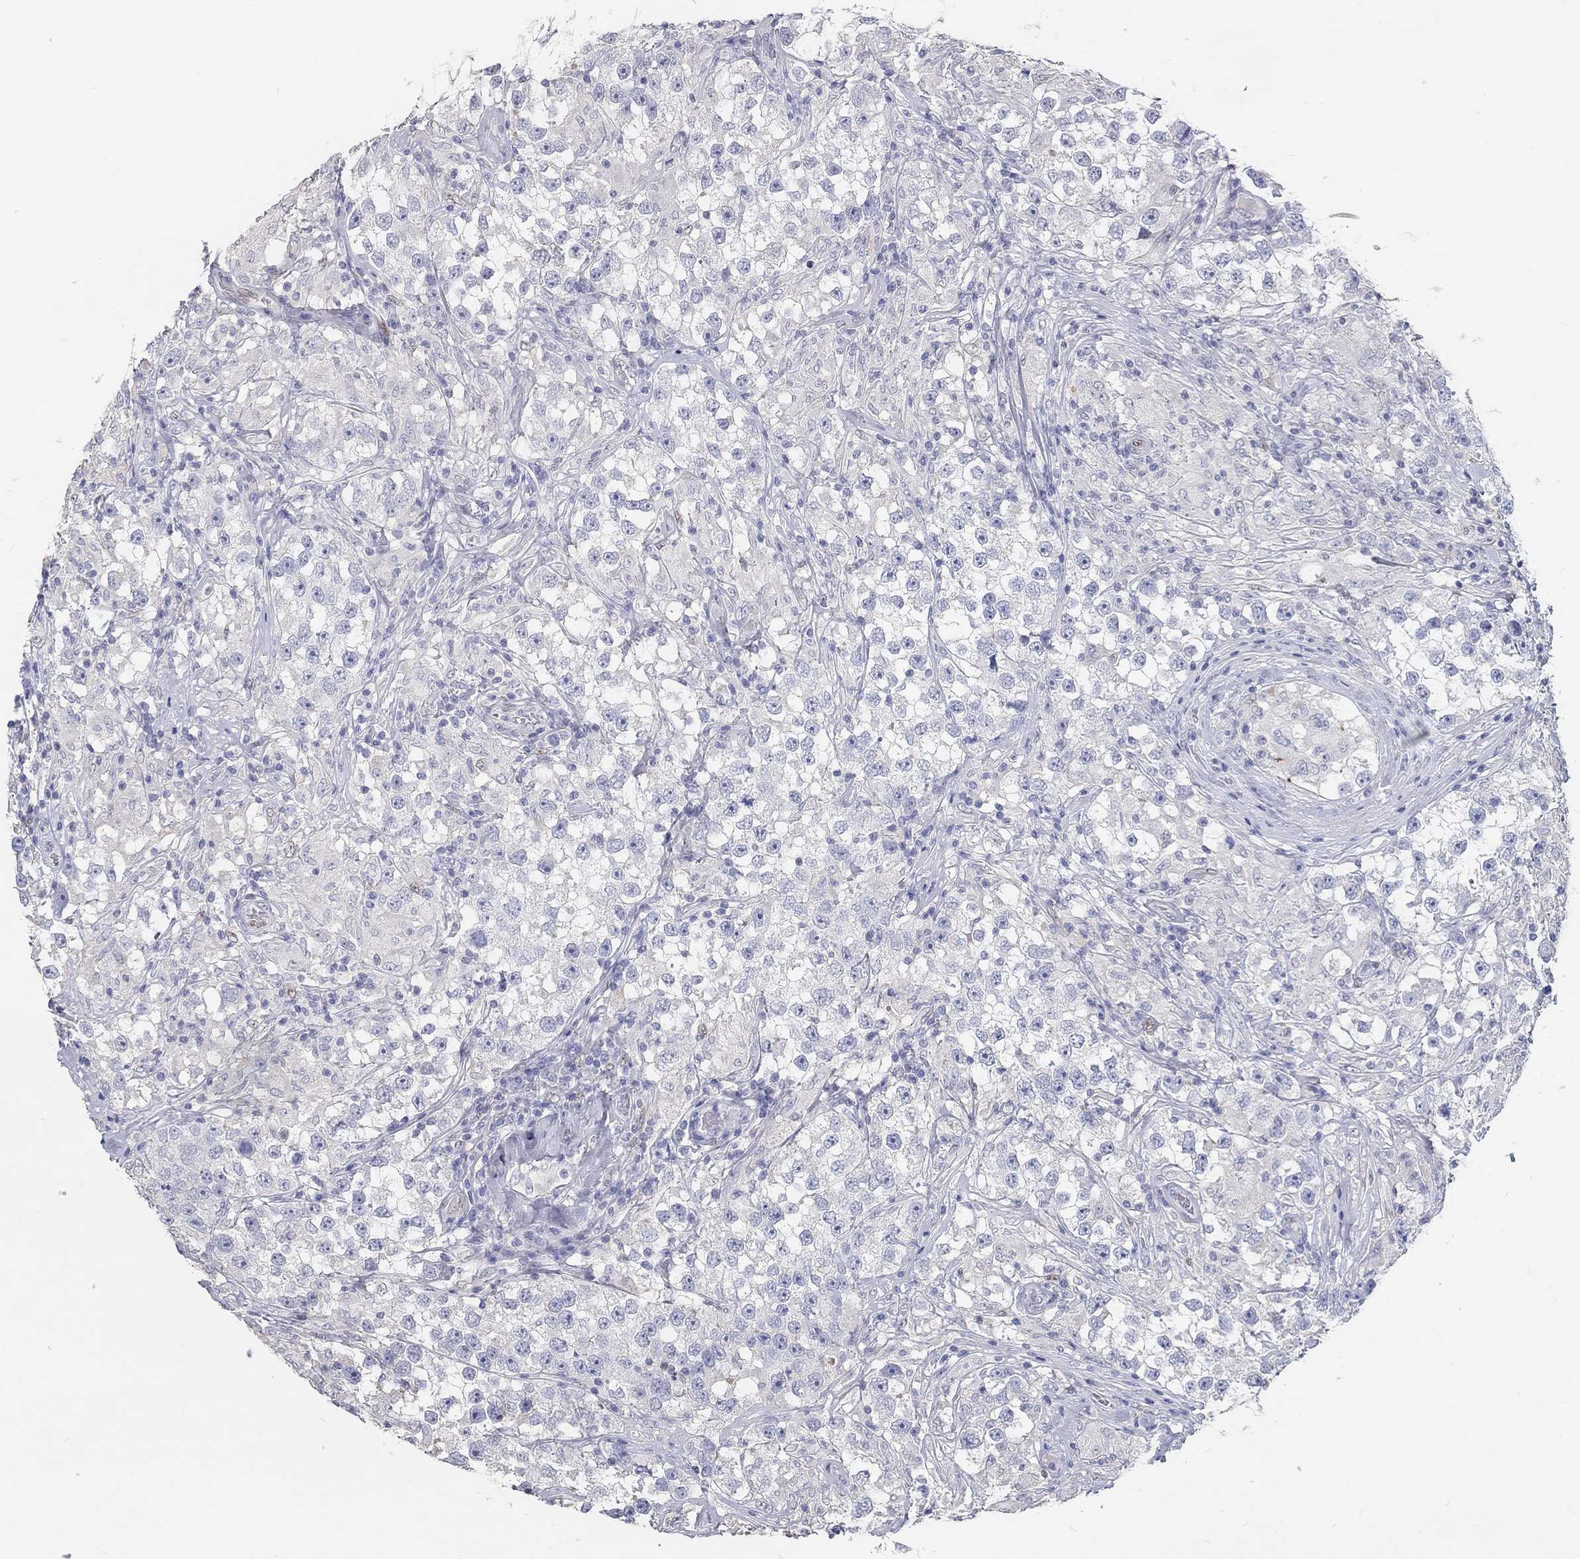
{"staining": {"intensity": "negative", "quantity": "none", "location": "none"}, "tissue": "testis cancer", "cell_type": "Tumor cells", "image_type": "cancer", "snomed": [{"axis": "morphology", "description": "Seminoma, NOS"}, {"axis": "topography", "description": "Testis"}], "caption": "Photomicrograph shows no protein expression in tumor cells of testis cancer (seminoma) tissue.", "gene": "FGF2", "patient": {"sex": "male", "age": 46}}